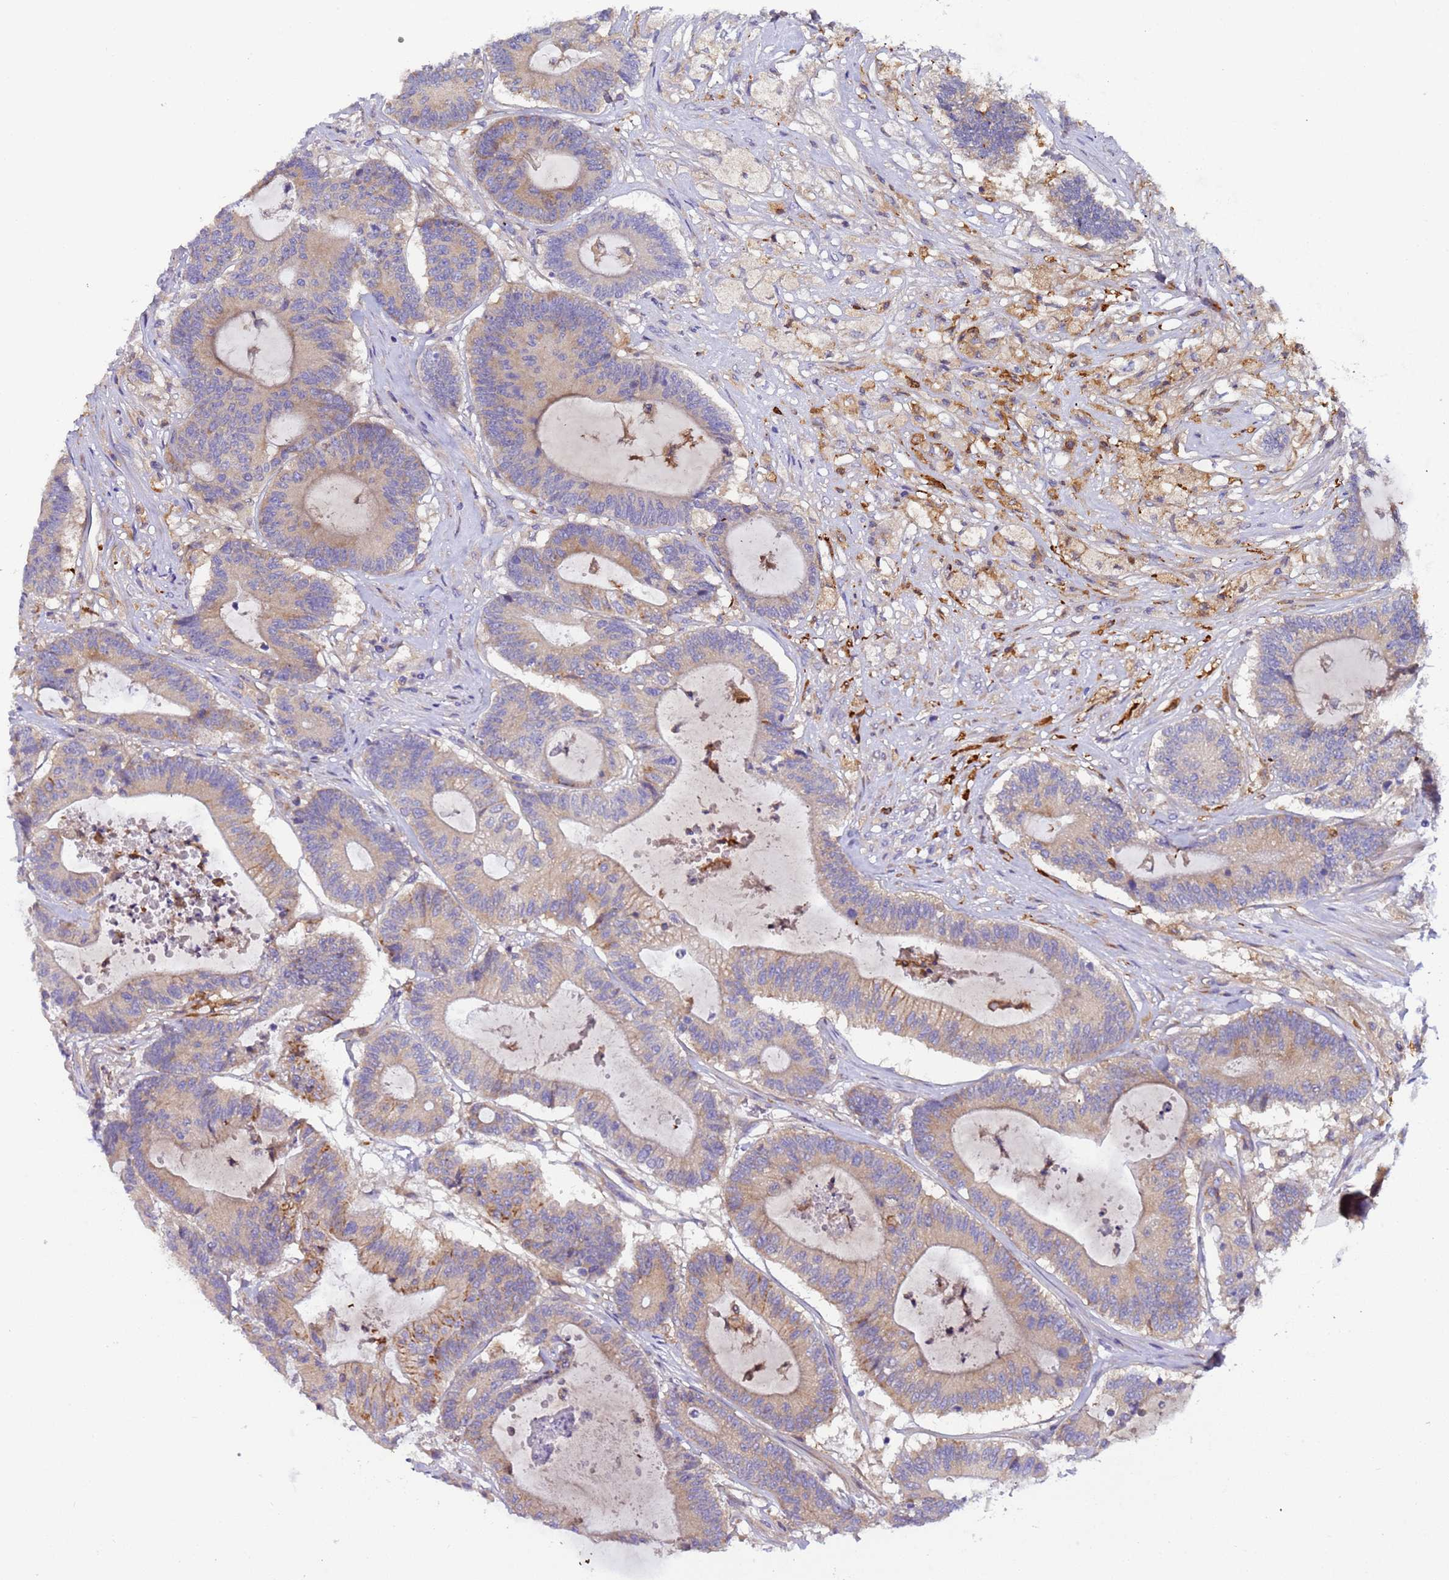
{"staining": {"intensity": "weak", "quantity": ">75%", "location": "cytoplasmic/membranous"}, "tissue": "colorectal cancer", "cell_type": "Tumor cells", "image_type": "cancer", "snomed": [{"axis": "morphology", "description": "Adenocarcinoma, NOS"}, {"axis": "topography", "description": "Colon"}], "caption": "Weak cytoplasmic/membranous expression is seen in about >75% of tumor cells in colorectal adenocarcinoma.", "gene": "PAQR7", "patient": {"sex": "female", "age": 84}}